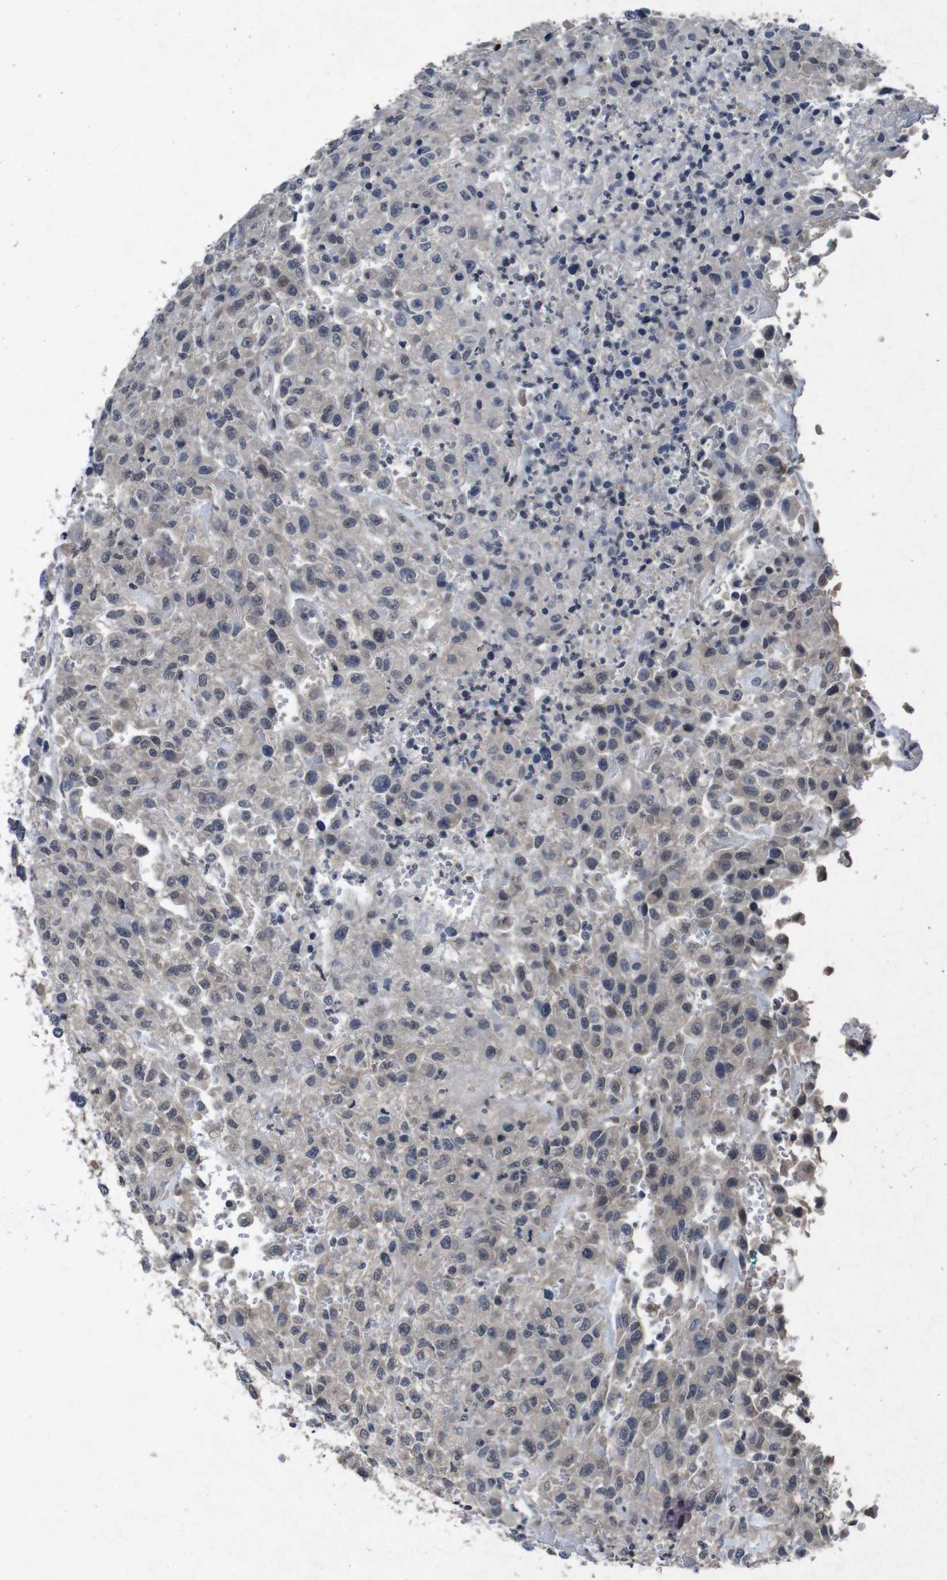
{"staining": {"intensity": "negative", "quantity": "none", "location": "none"}, "tissue": "urothelial cancer", "cell_type": "Tumor cells", "image_type": "cancer", "snomed": [{"axis": "morphology", "description": "Urothelial carcinoma, High grade"}, {"axis": "topography", "description": "Urinary bladder"}], "caption": "Human urothelial carcinoma (high-grade) stained for a protein using IHC displays no positivity in tumor cells.", "gene": "AKT3", "patient": {"sex": "male", "age": 46}}